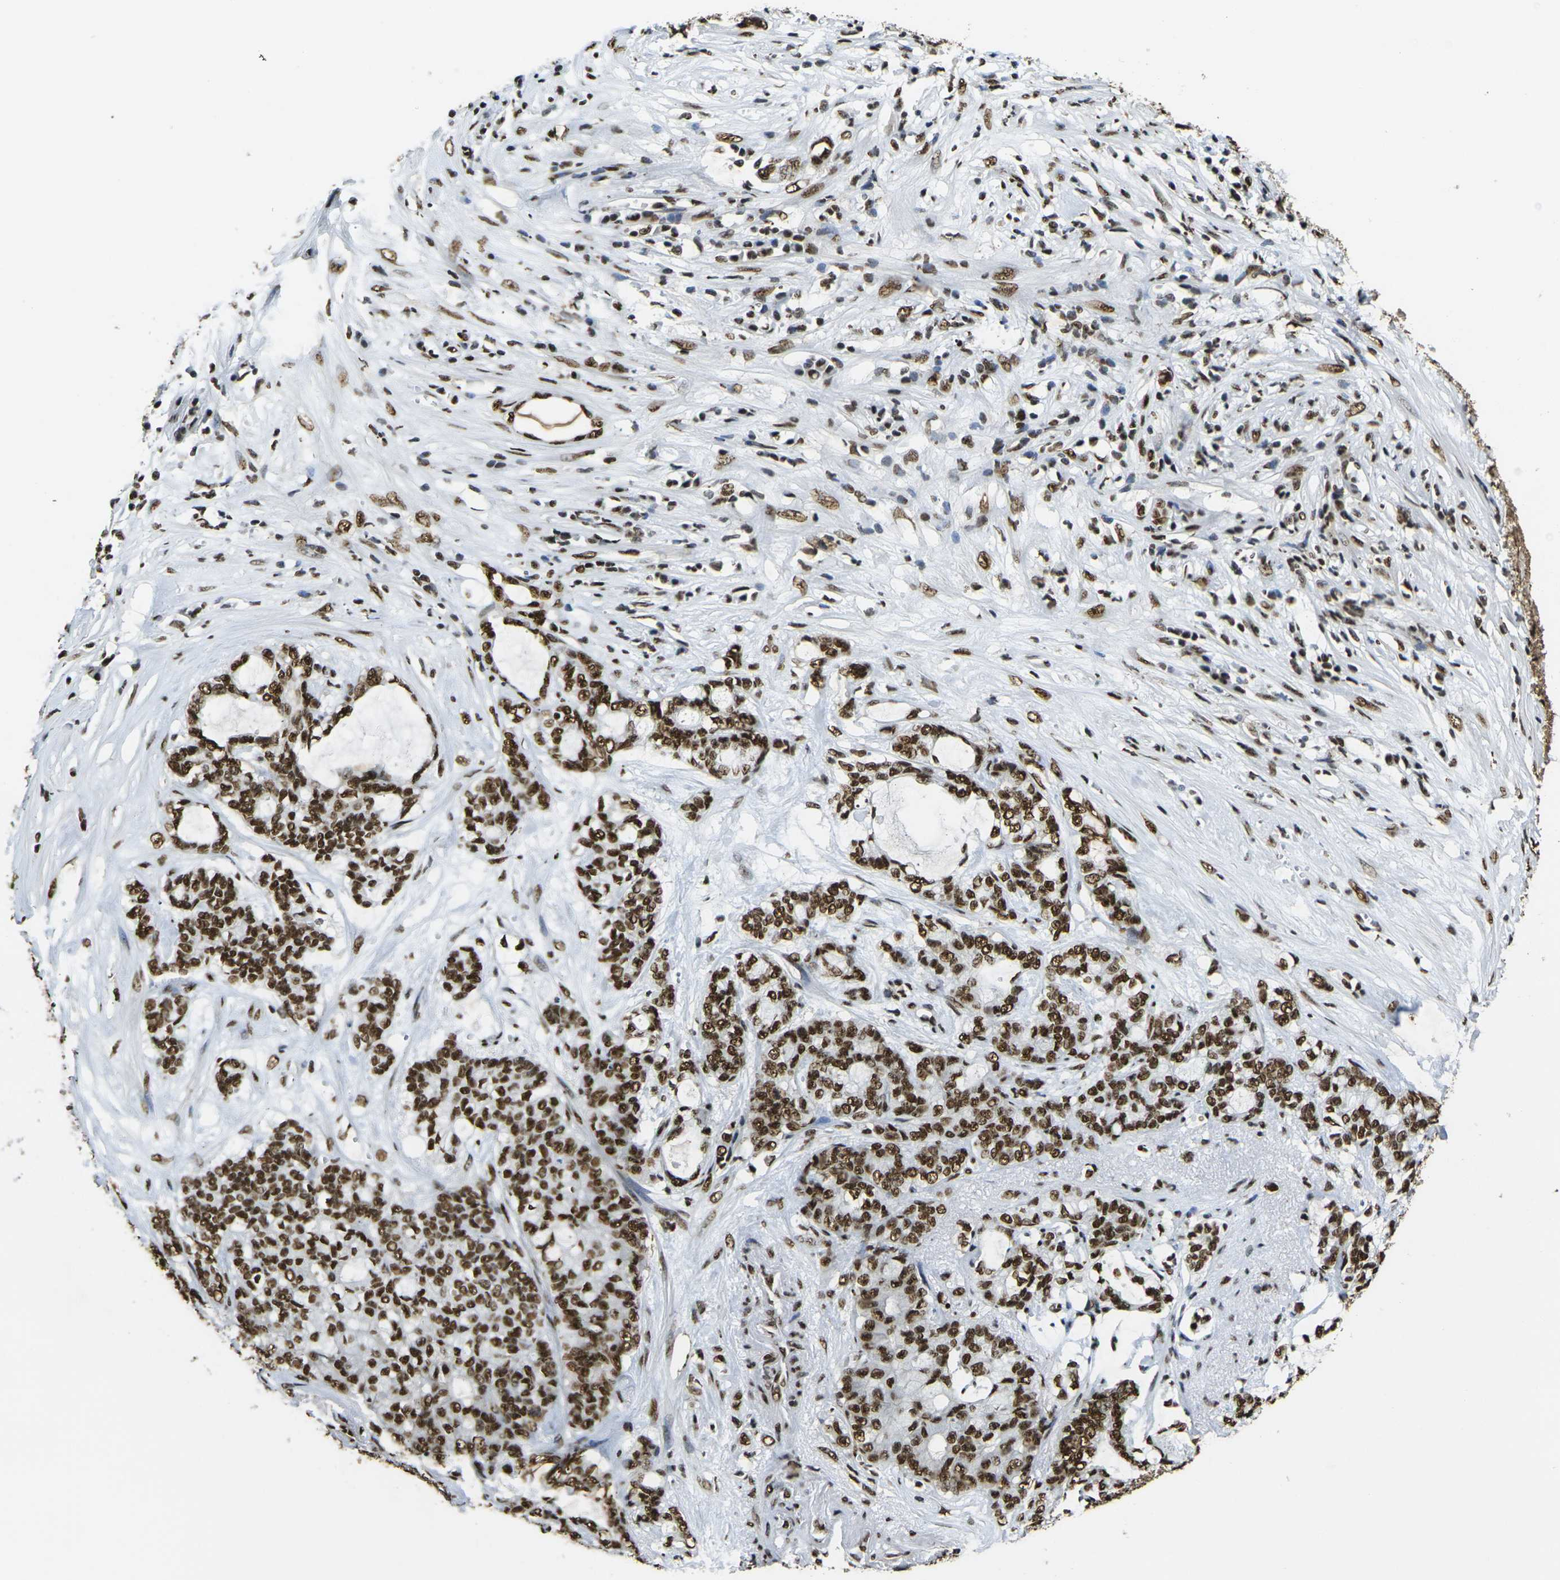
{"staining": {"intensity": "strong", "quantity": ">75%", "location": "nuclear"}, "tissue": "pancreatic cancer", "cell_type": "Tumor cells", "image_type": "cancer", "snomed": [{"axis": "morphology", "description": "Adenocarcinoma, NOS"}, {"axis": "topography", "description": "Pancreas"}], "caption": "The image reveals a brown stain indicating the presence of a protein in the nuclear of tumor cells in pancreatic adenocarcinoma. (brown staining indicates protein expression, while blue staining denotes nuclei).", "gene": "SMARCC1", "patient": {"sex": "female", "age": 73}}